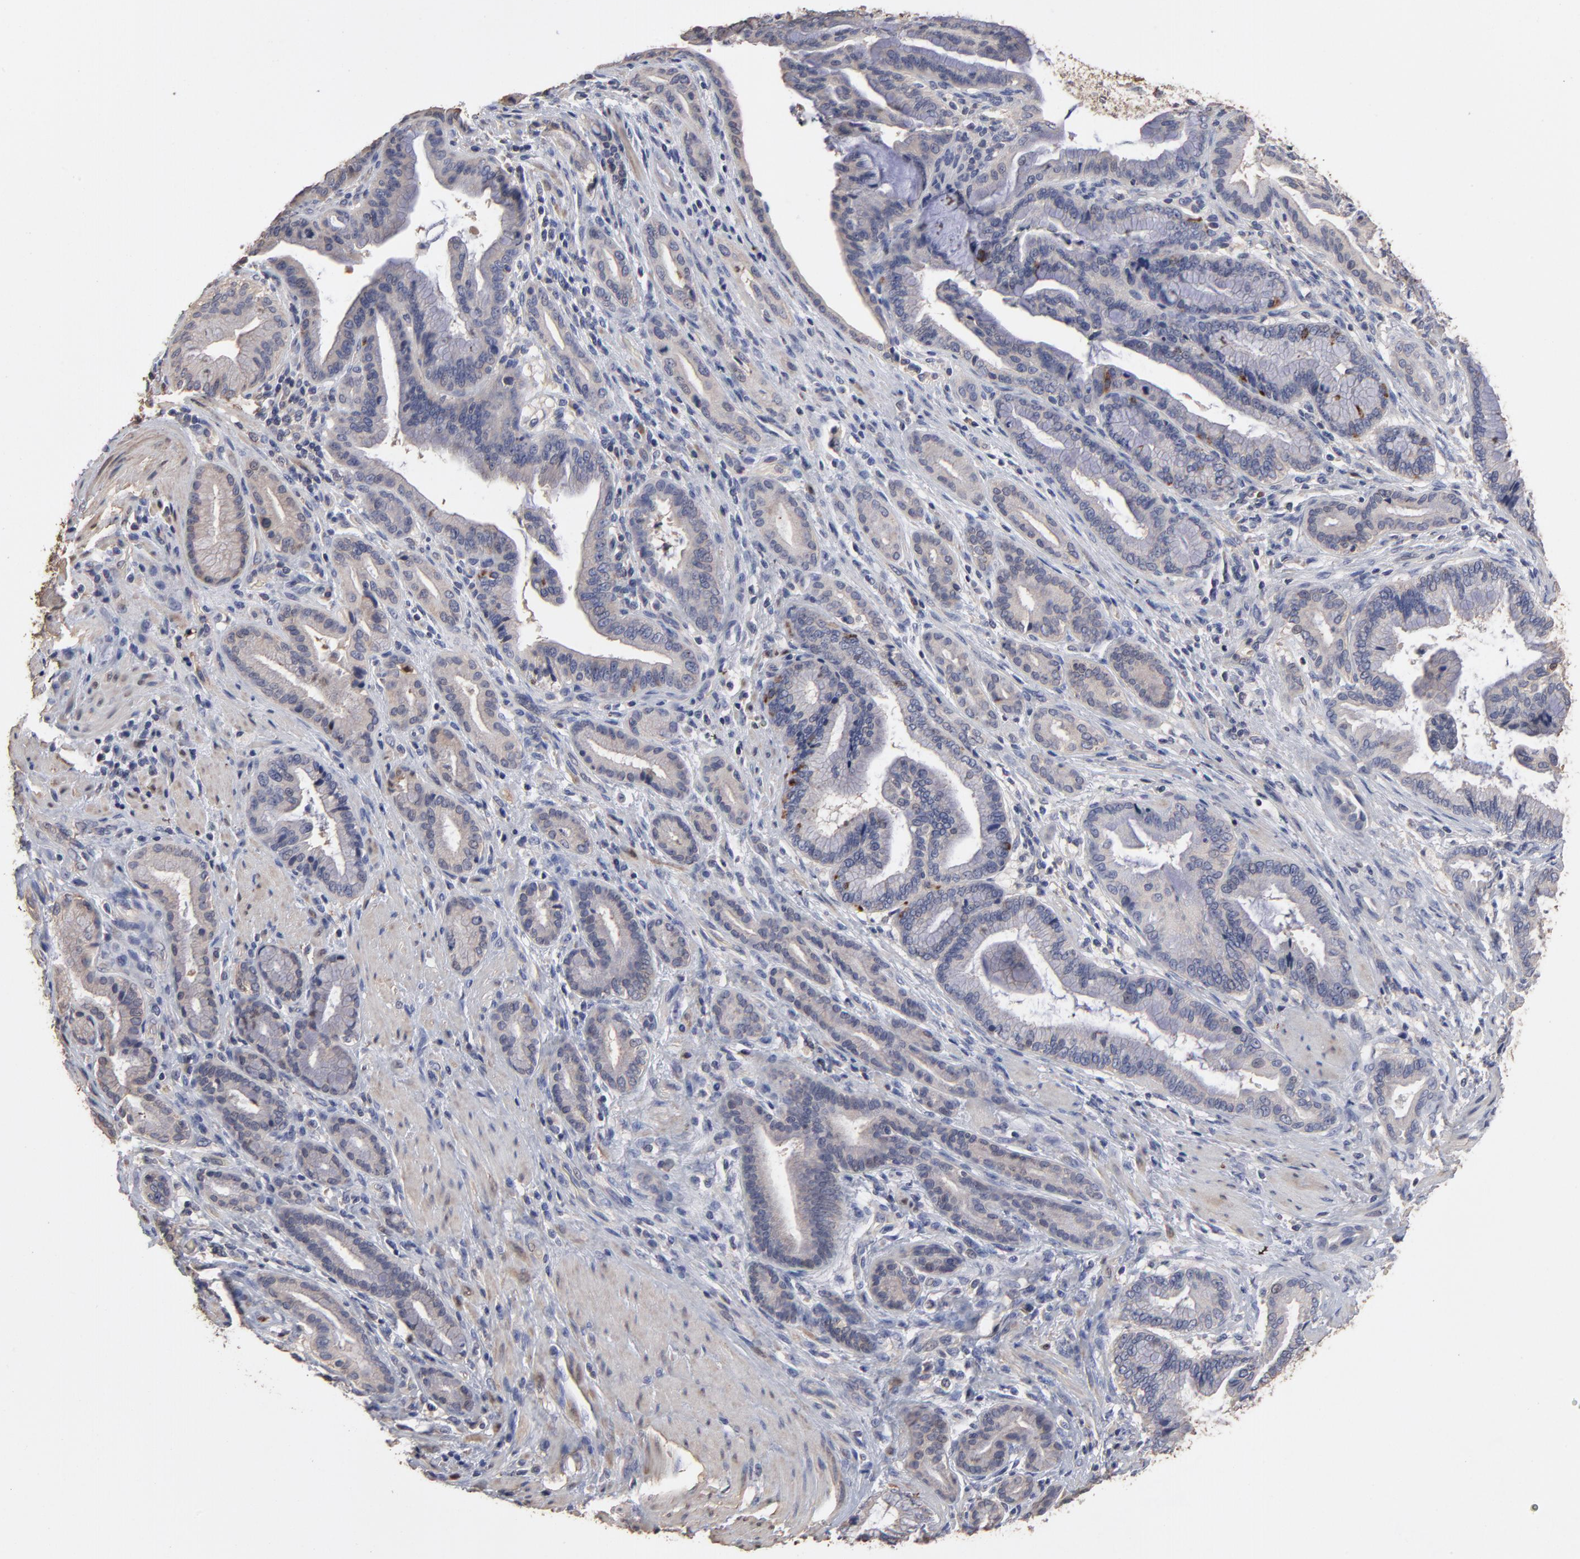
{"staining": {"intensity": "weak", "quantity": "25%-75%", "location": "cytoplasmic/membranous"}, "tissue": "pancreatic cancer", "cell_type": "Tumor cells", "image_type": "cancer", "snomed": [{"axis": "morphology", "description": "Adenocarcinoma, NOS"}, {"axis": "topography", "description": "Pancreas"}], "caption": "Protein expression analysis of human pancreatic cancer reveals weak cytoplasmic/membranous expression in approximately 25%-75% of tumor cells.", "gene": "TANGO2", "patient": {"sex": "female", "age": 64}}